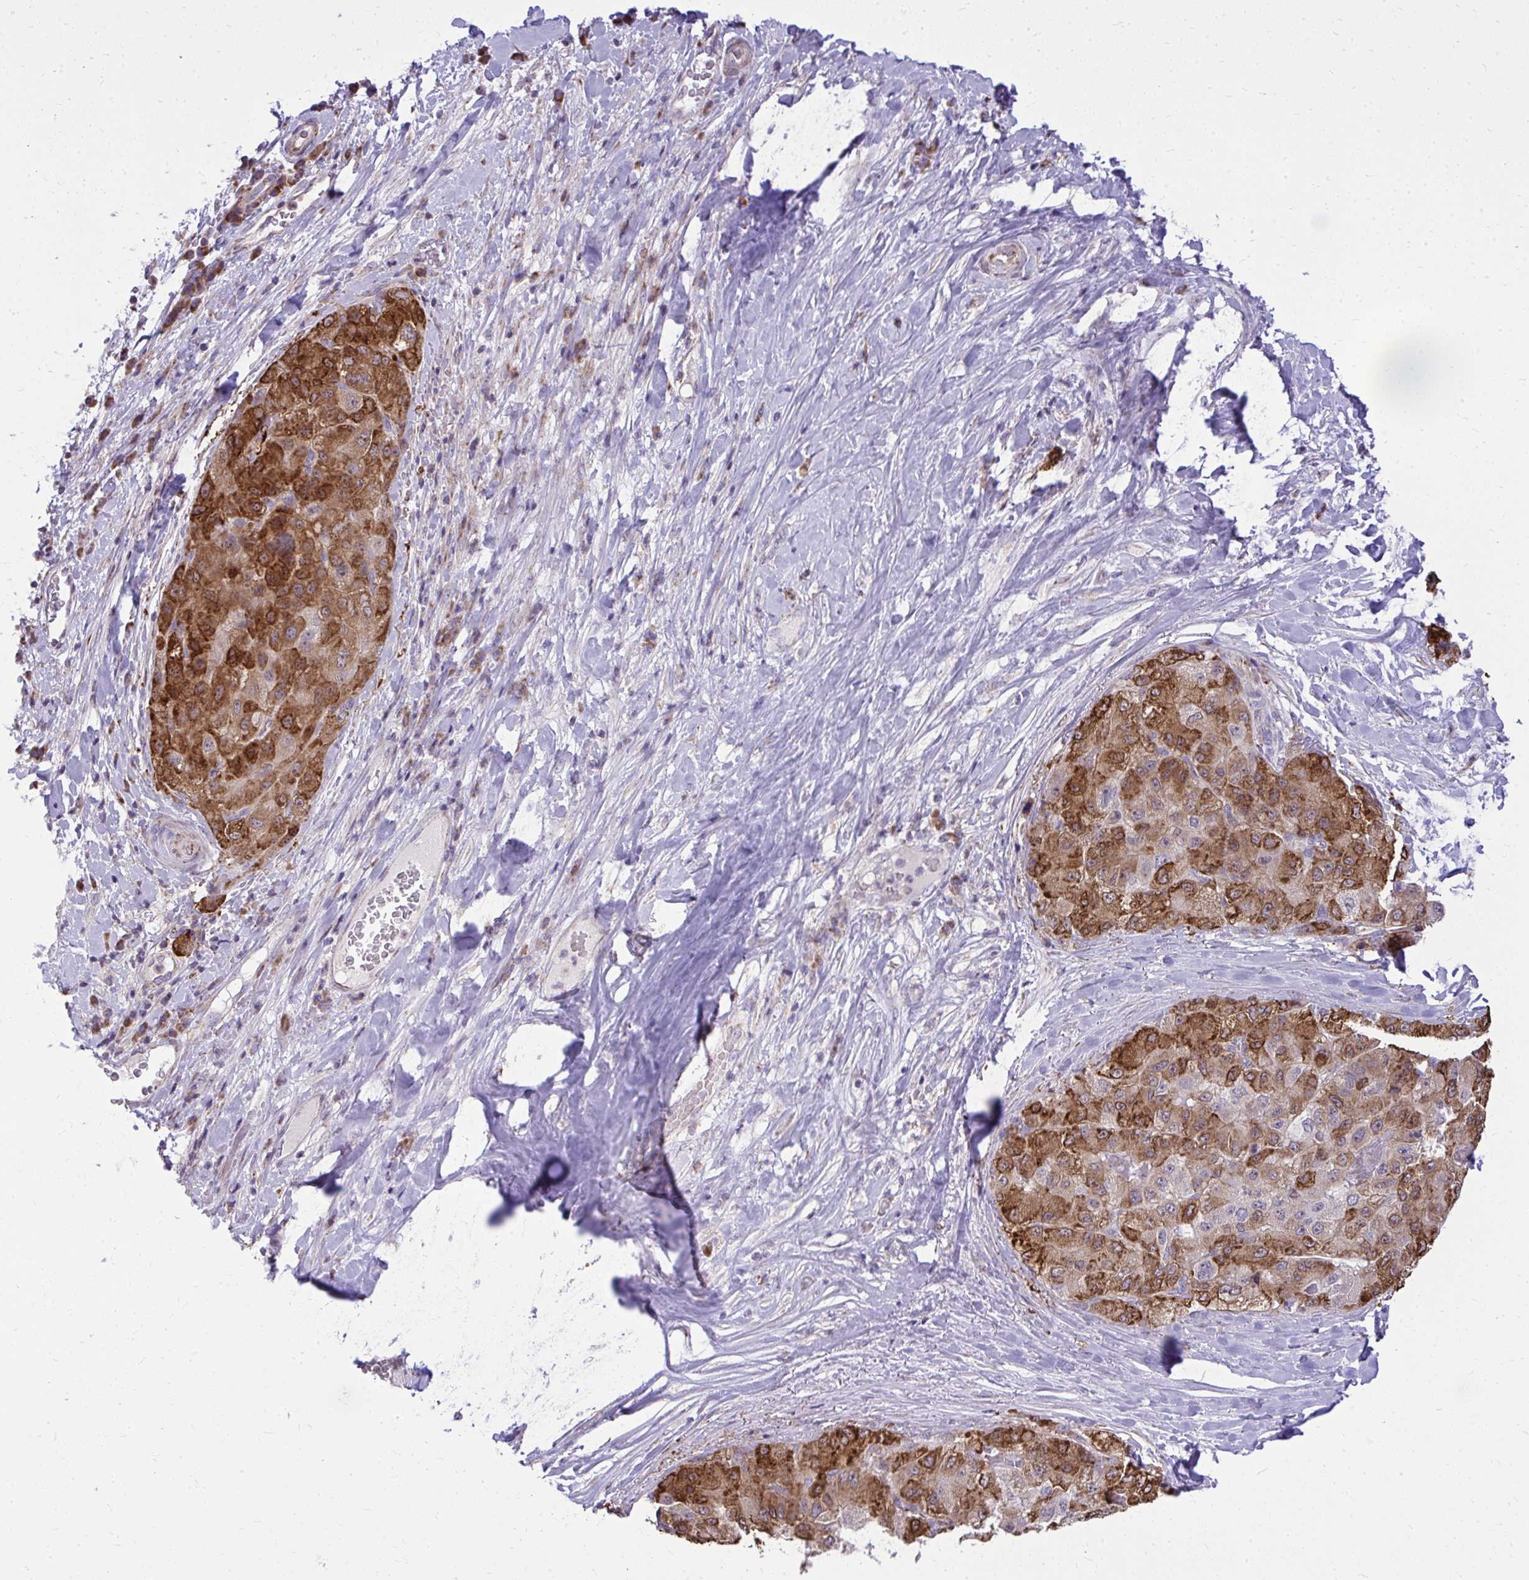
{"staining": {"intensity": "strong", "quantity": "25%-75%", "location": "cytoplasmic/membranous"}, "tissue": "liver cancer", "cell_type": "Tumor cells", "image_type": "cancer", "snomed": [{"axis": "morphology", "description": "Carcinoma, Hepatocellular, NOS"}, {"axis": "topography", "description": "Liver"}], "caption": "Immunohistochemical staining of human liver hepatocellular carcinoma demonstrates high levels of strong cytoplasmic/membranous staining in about 25%-75% of tumor cells.", "gene": "GPRIN3", "patient": {"sex": "male", "age": 80}}